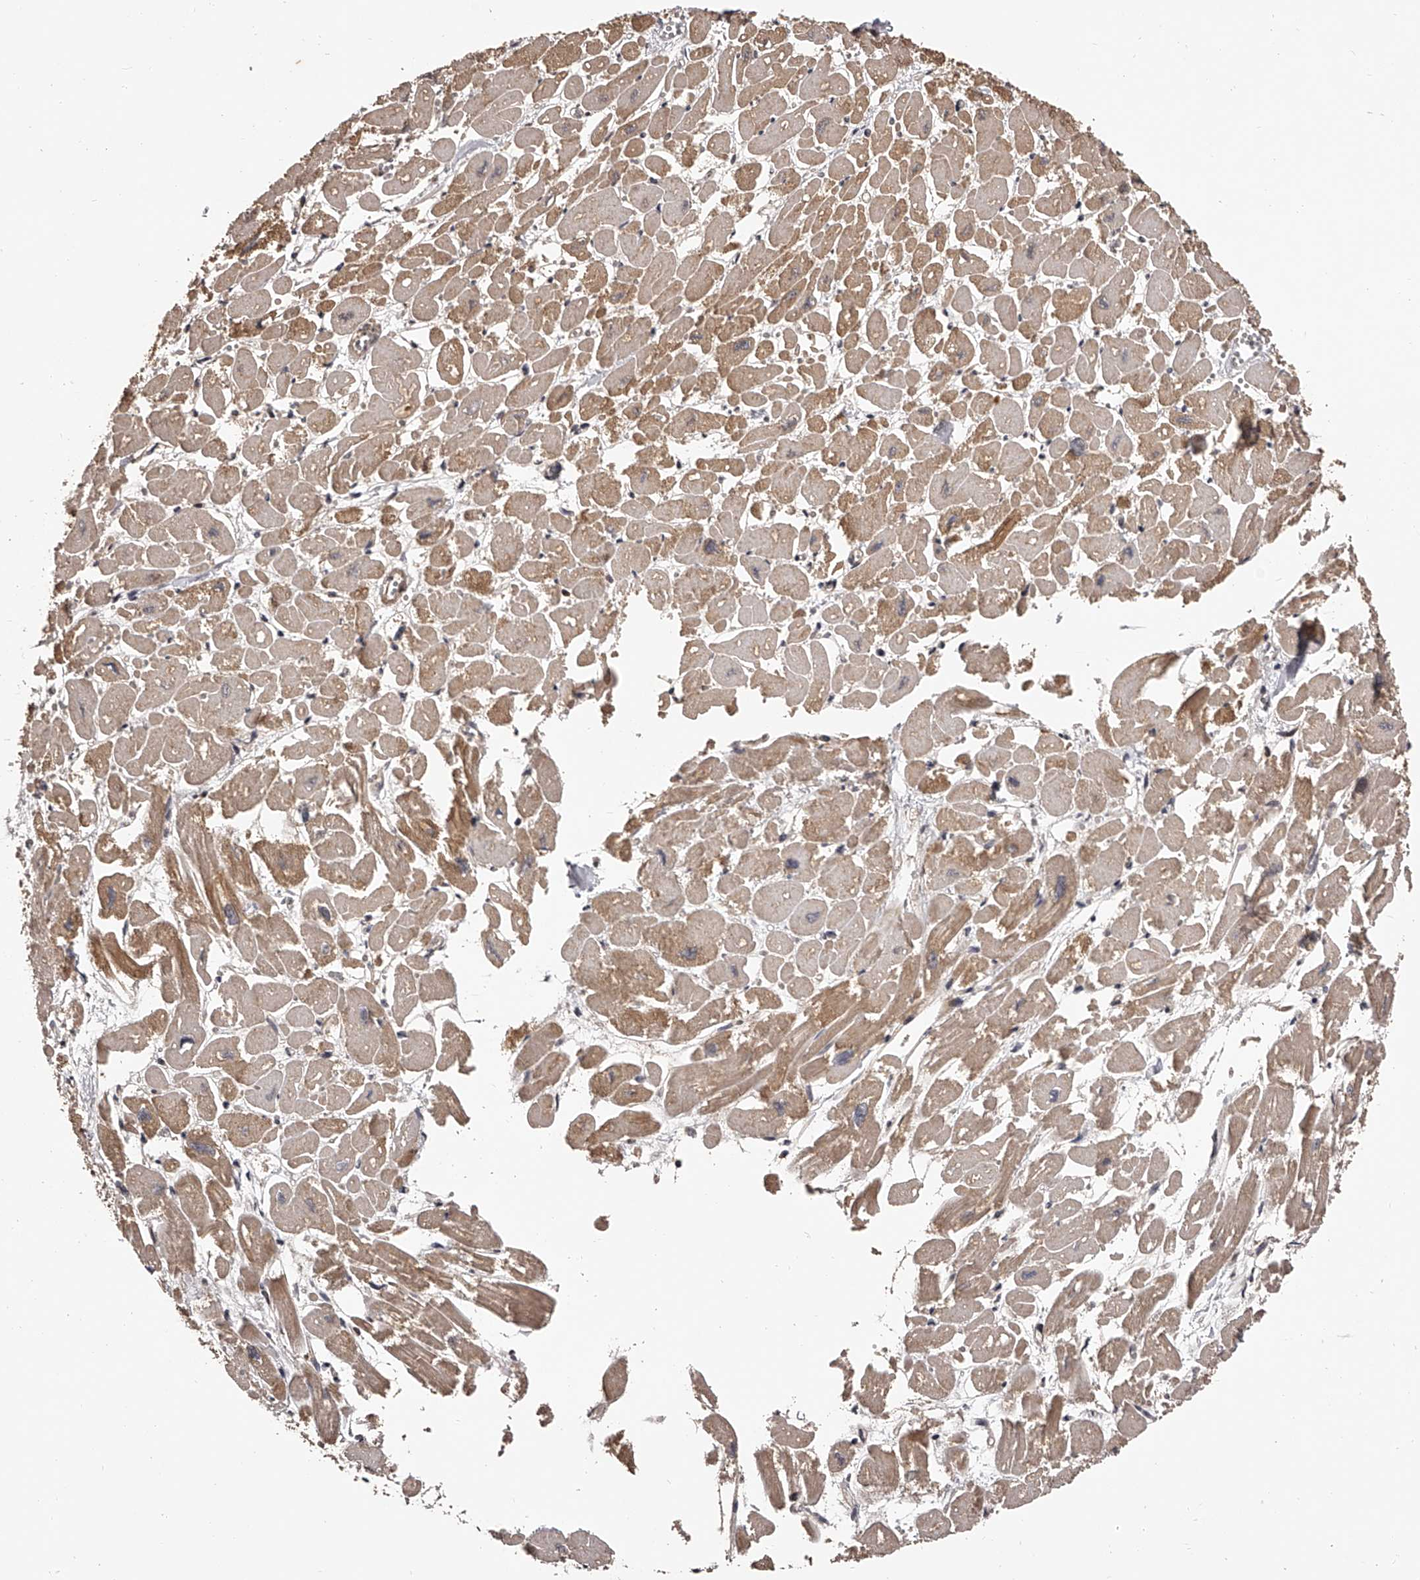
{"staining": {"intensity": "moderate", "quantity": "25%-75%", "location": "cytoplasmic/membranous"}, "tissue": "heart muscle", "cell_type": "Cardiomyocytes", "image_type": "normal", "snomed": [{"axis": "morphology", "description": "Normal tissue, NOS"}, {"axis": "topography", "description": "Heart"}], "caption": "The image shows immunohistochemical staining of benign heart muscle. There is moderate cytoplasmic/membranous staining is appreciated in approximately 25%-75% of cardiomyocytes. (IHC, brightfield microscopy, high magnification).", "gene": "PFDN2", "patient": {"sex": "male", "age": 54}}